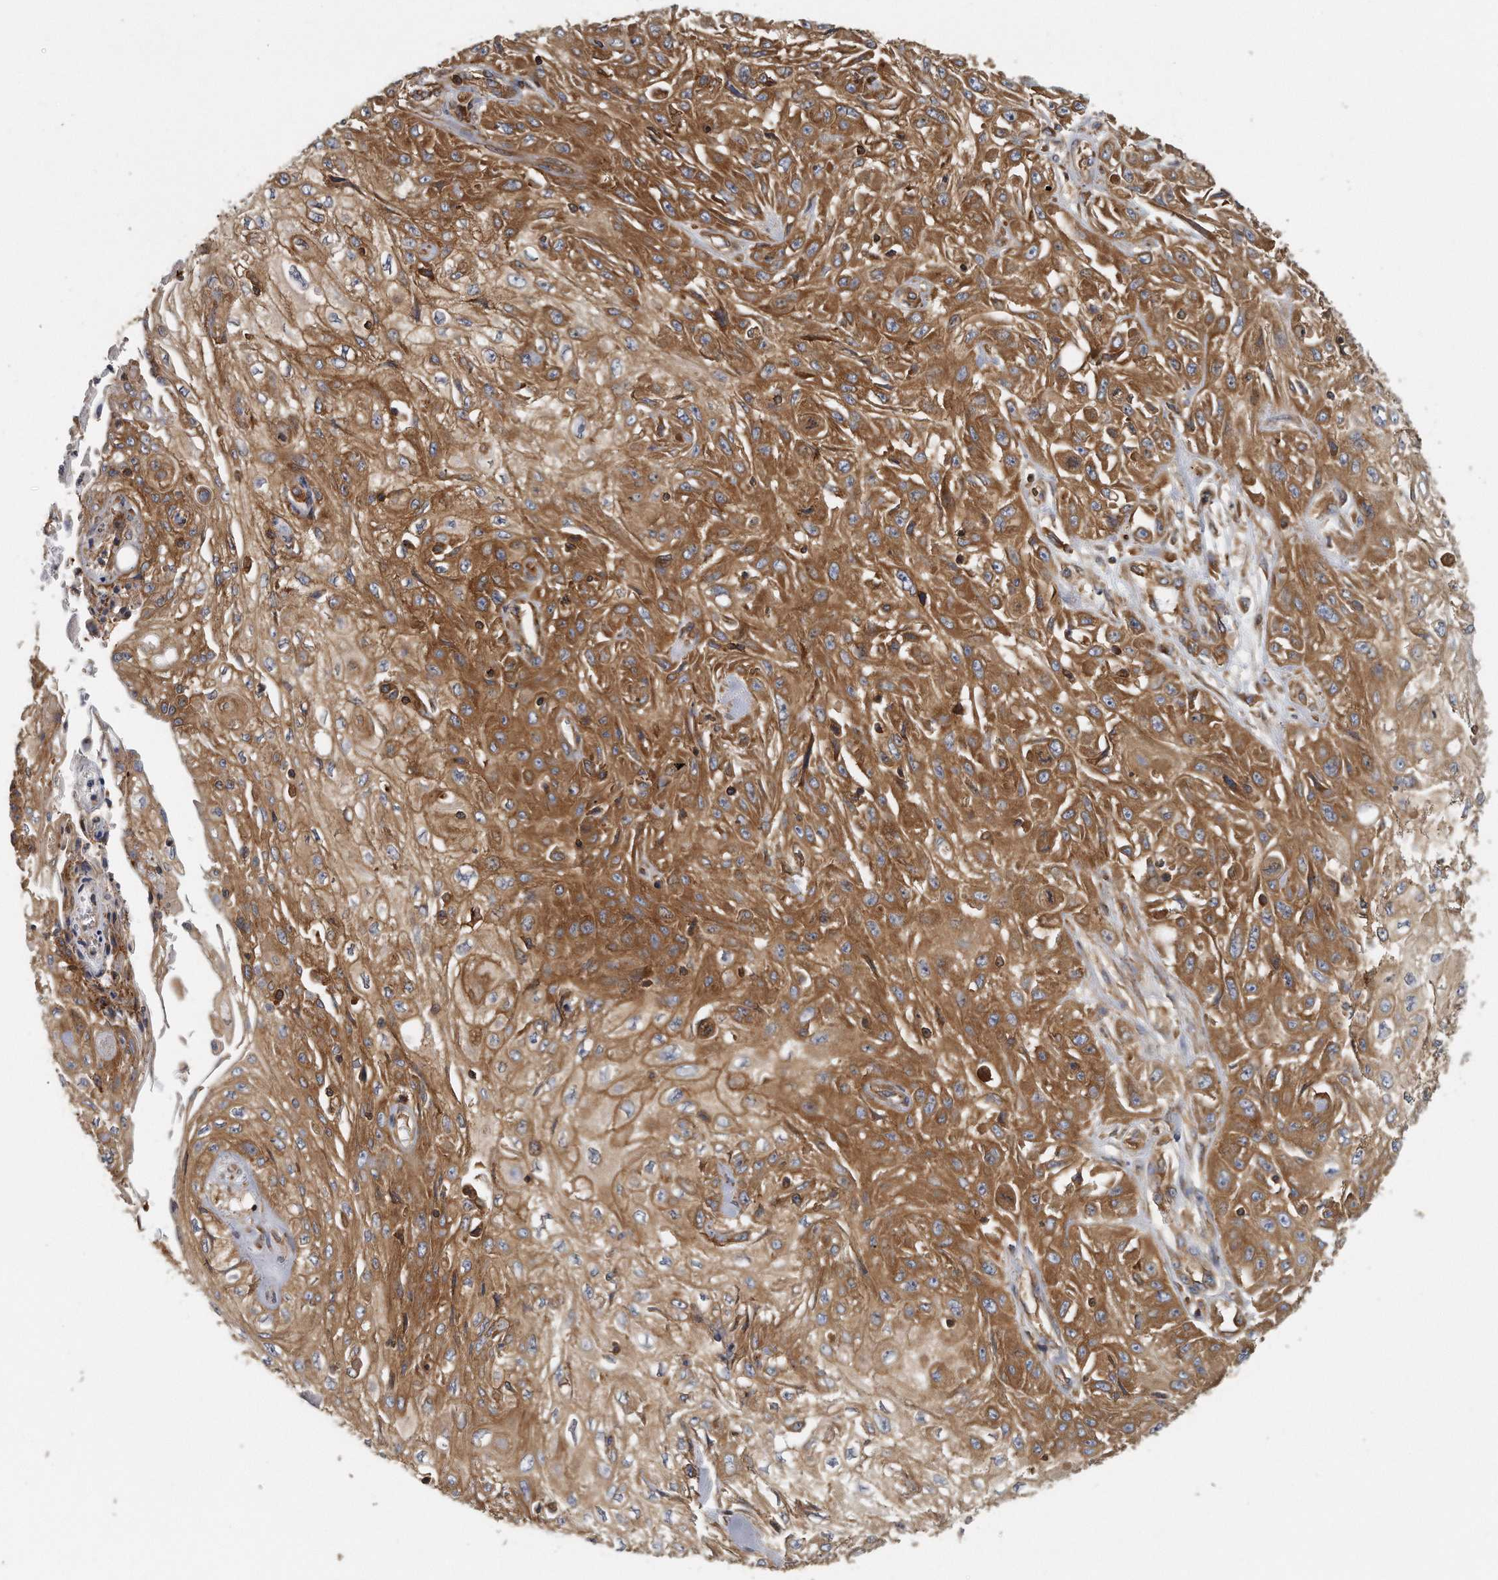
{"staining": {"intensity": "strong", "quantity": "25%-75%", "location": "cytoplasmic/membranous"}, "tissue": "skin cancer", "cell_type": "Tumor cells", "image_type": "cancer", "snomed": [{"axis": "morphology", "description": "Squamous cell carcinoma, NOS"}, {"axis": "morphology", "description": "Squamous cell carcinoma, metastatic, NOS"}, {"axis": "topography", "description": "Skin"}, {"axis": "topography", "description": "Lymph node"}], "caption": "Skin cancer (squamous cell carcinoma) stained for a protein (brown) reveals strong cytoplasmic/membranous positive staining in approximately 25%-75% of tumor cells.", "gene": "EIF3I", "patient": {"sex": "male", "age": 75}}